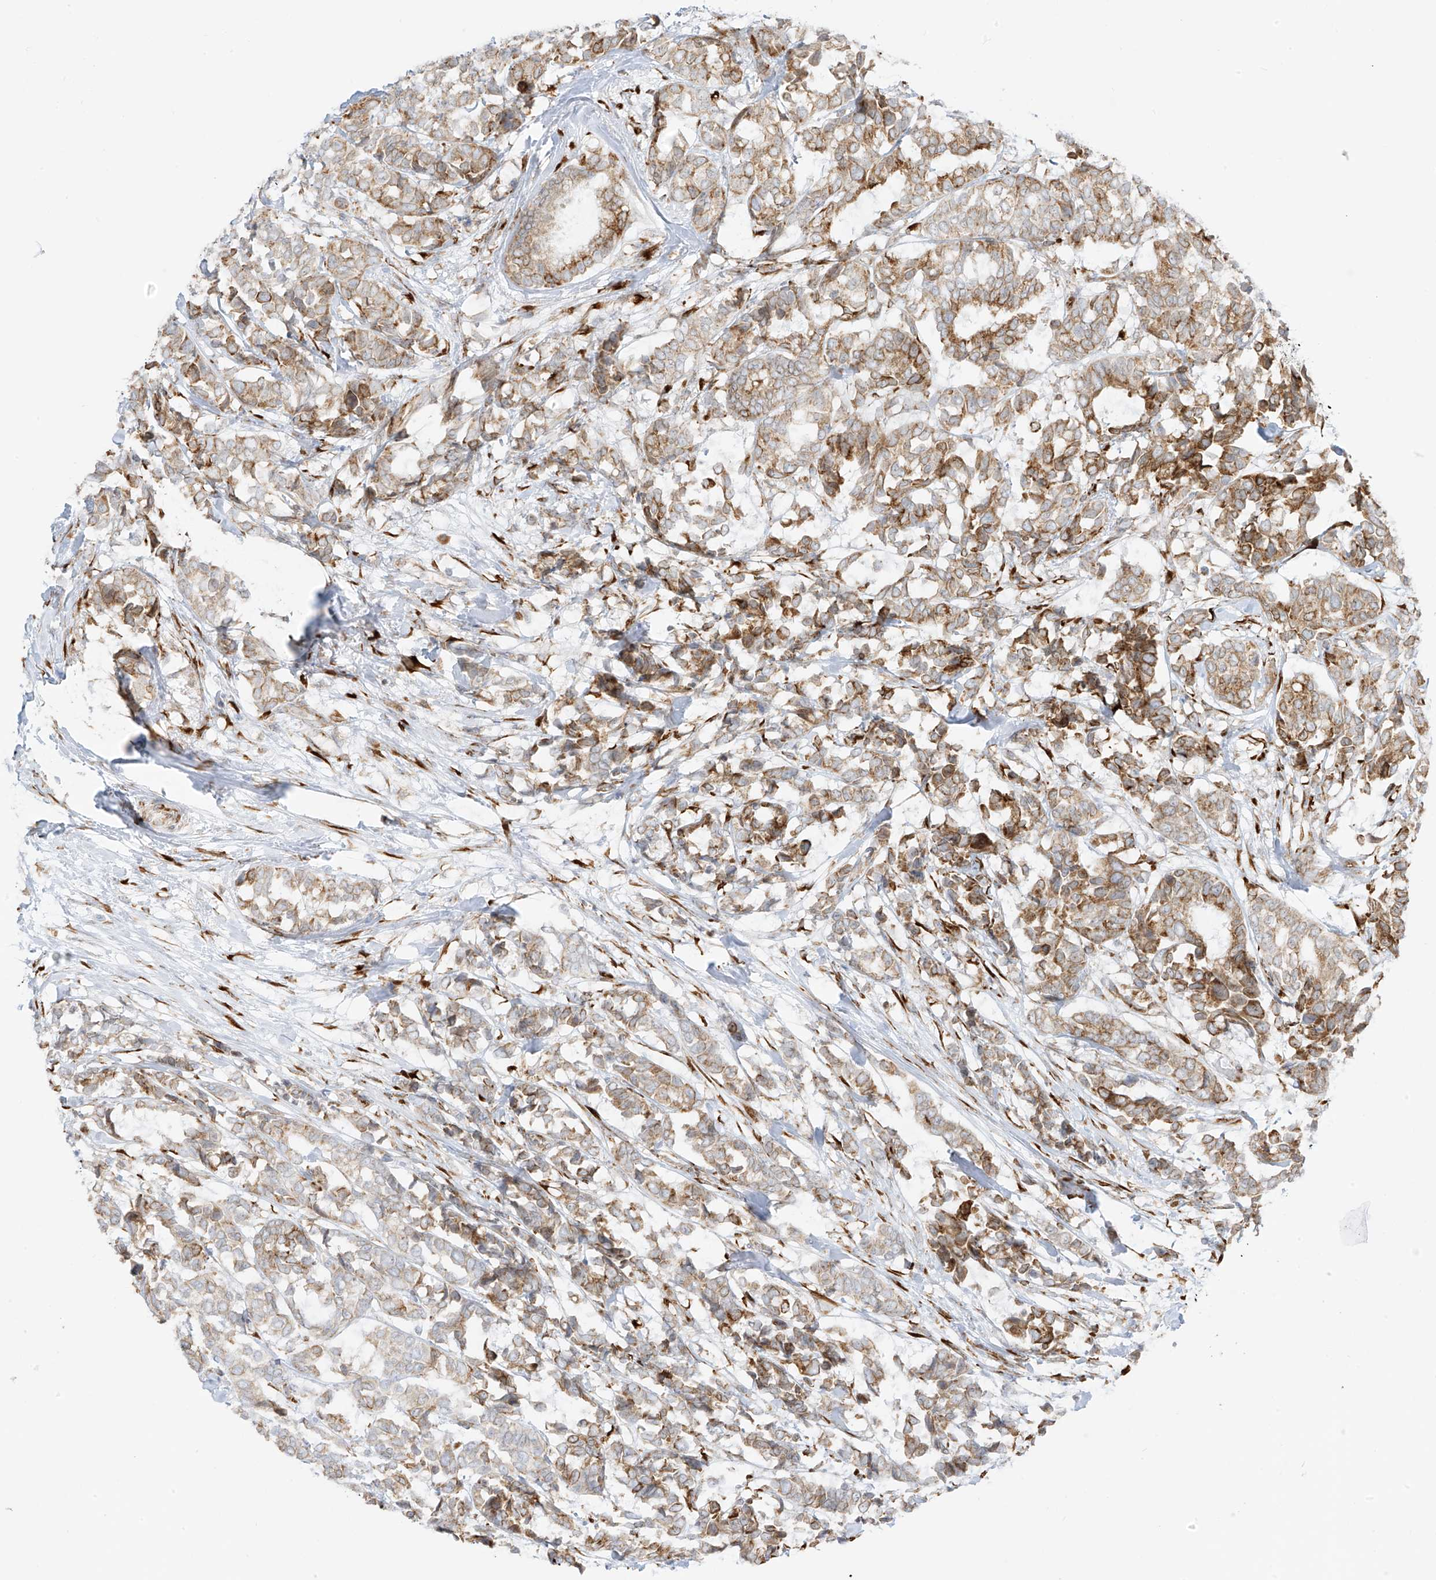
{"staining": {"intensity": "moderate", "quantity": ">75%", "location": "cytoplasmic/membranous"}, "tissue": "breast cancer", "cell_type": "Tumor cells", "image_type": "cancer", "snomed": [{"axis": "morphology", "description": "Duct carcinoma"}, {"axis": "topography", "description": "Breast"}], "caption": "A brown stain labels moderate cytoplasmic/membranous expression of a protein in human breast cancer tumor cells.", "gene": "LRRC59", "patient": {"sex": "female", "age": 87}}